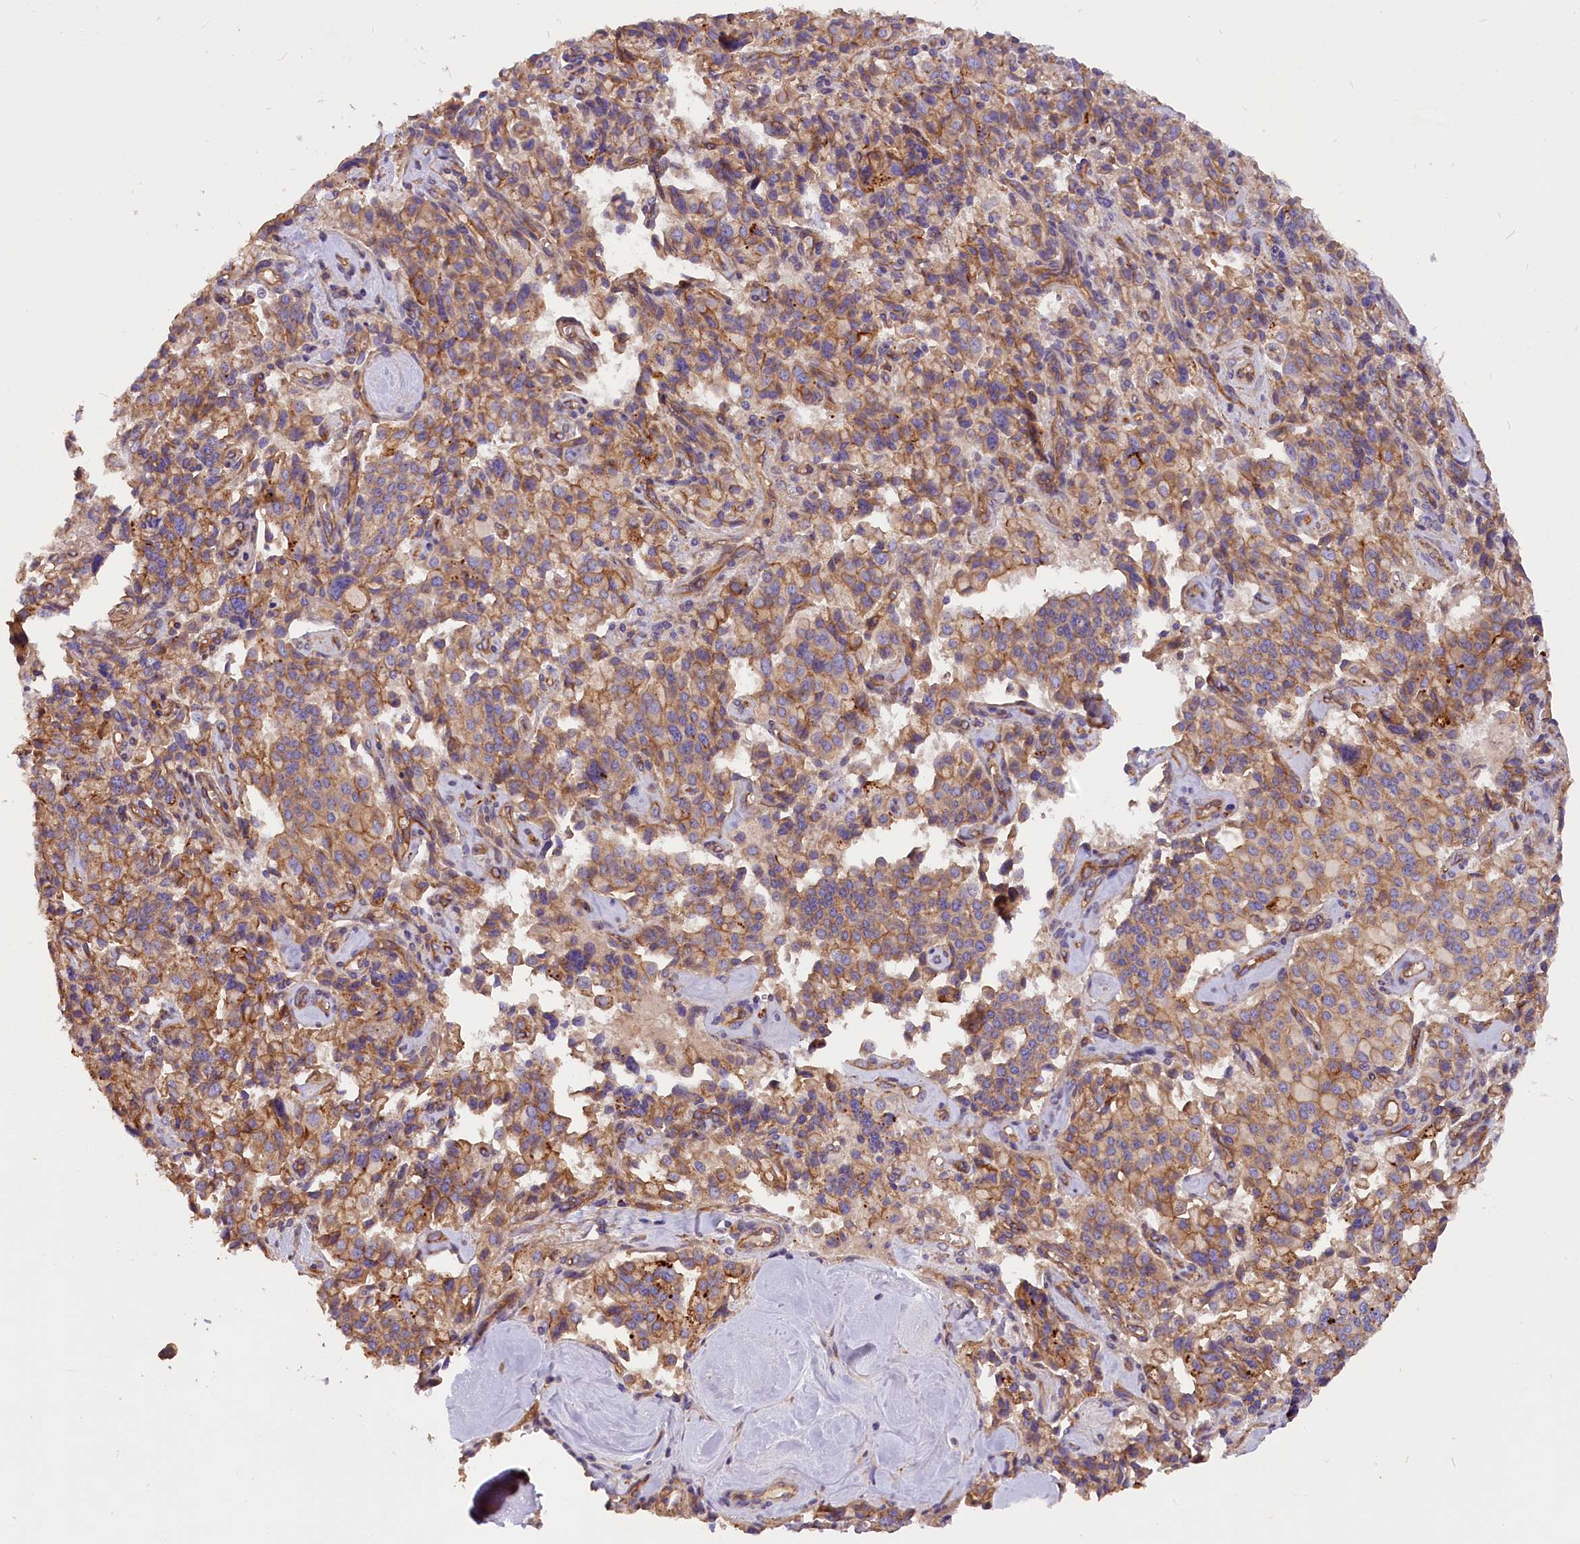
{"staining": {"intensity": "moderate", "quantity": ">75%", "location": "cytoplasmic/membranous"}, "tissue": "pancreatic cancer", "cell_type": "Tumor cells", "image_type": "cancer", "snomed": [{"axis": "morphology", "description": "Adenocarcinoma, NOS"}, {"axis": "topography", "description": "Pancreas"}], "caption": "Immunohistochemical staining of human pancreatic cancer displays medium levels of moderate cytoplasmic/membranous expression in approximately >75% of tumor cells.", "gene": "ERMARD", "patient": {"sex": "male", "age": 65}}